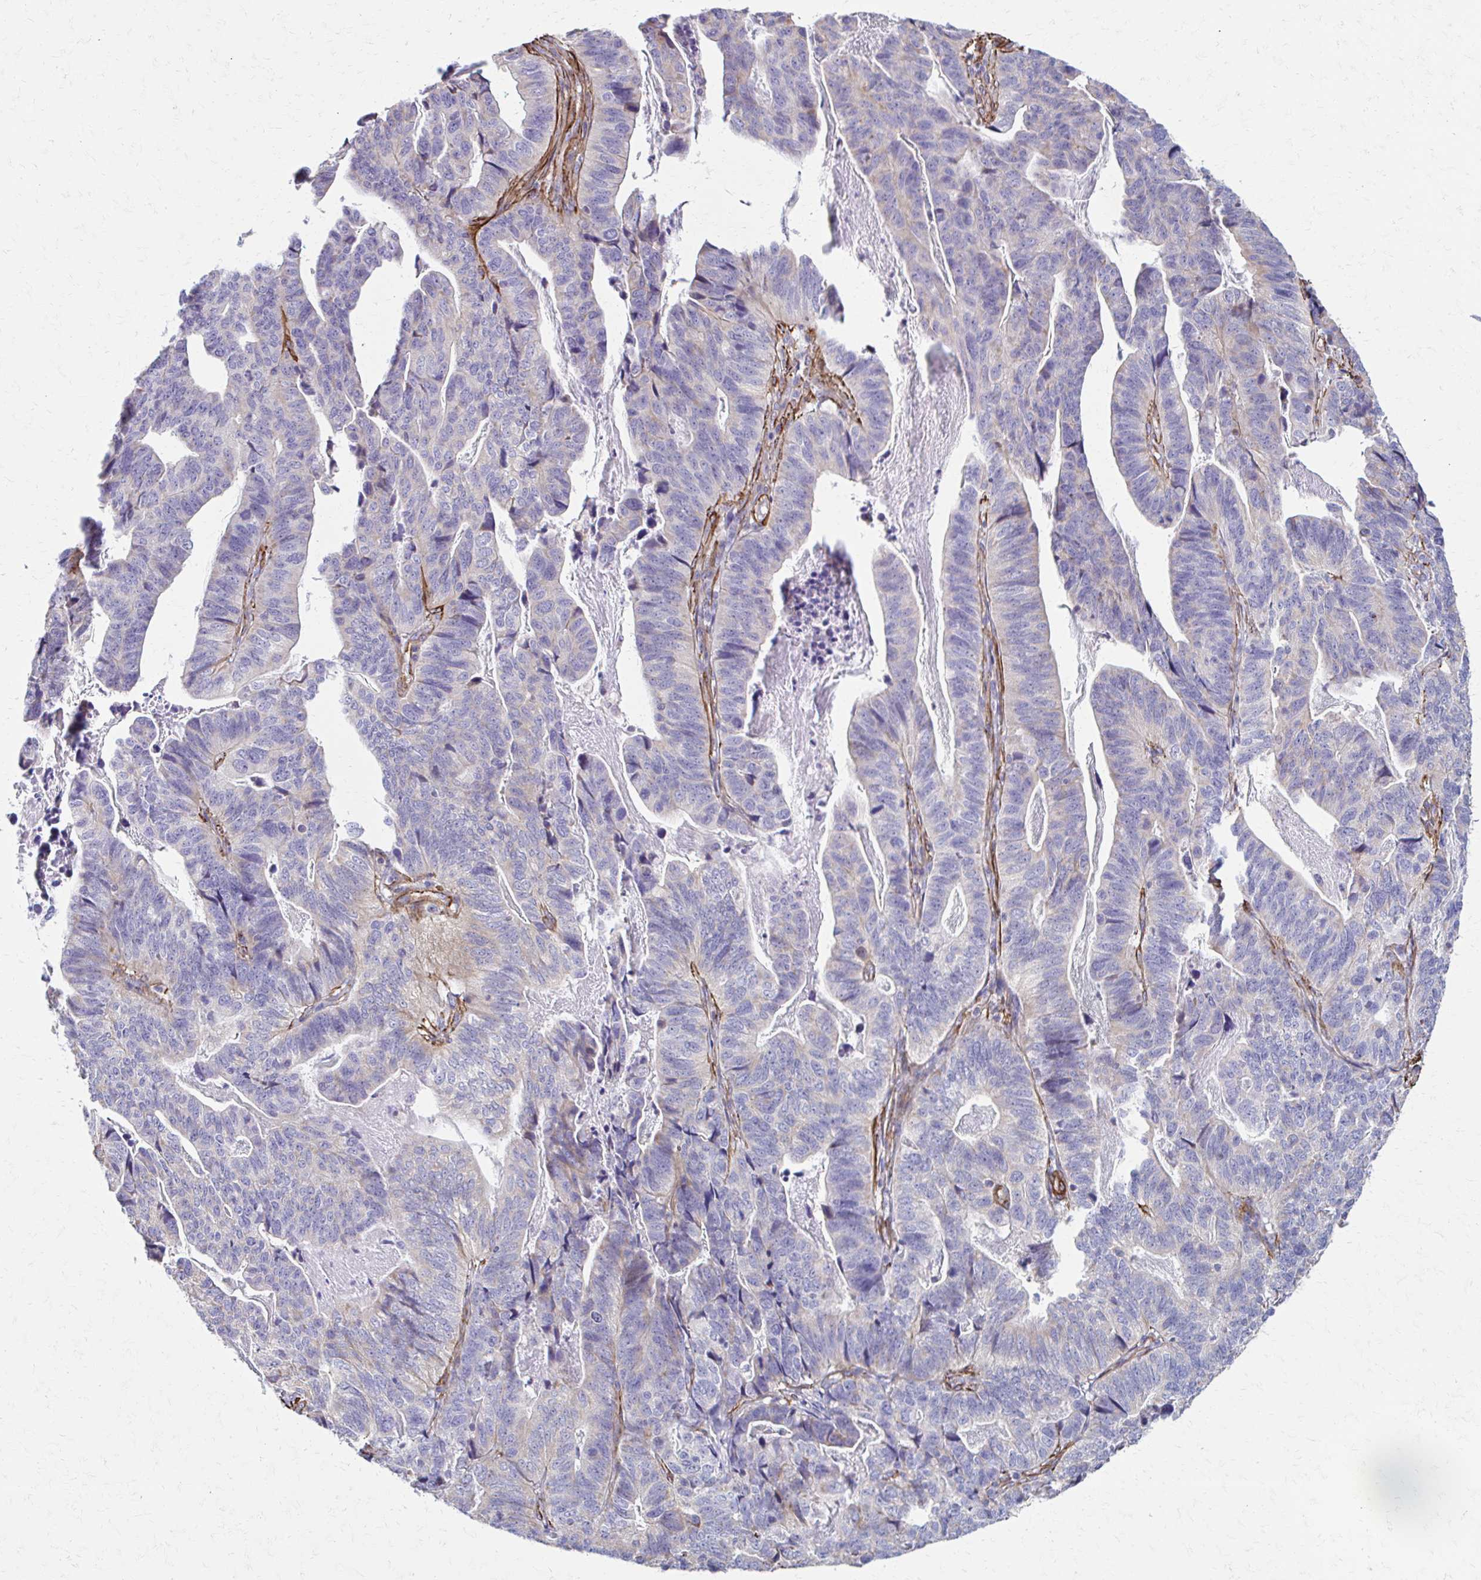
{"staining": {"intensity": "negative", "quantity": "none", "location": "none"}, "tissue": "stomach cancer", "cell_type": "Tumor cells", "image_type": "cancer", "snomed": [{"axis": "morphology", "description": "Adenocarcinoma, NOS"}, {"axis": "topography", "description": "Stomach, upper"}], "caption": "Image shows no significant protein positivity in tumor cells of adenocarcinoma (stomach).", "gene": "TIMMDC1", "patient": {"sex": "female", "age": 67}}